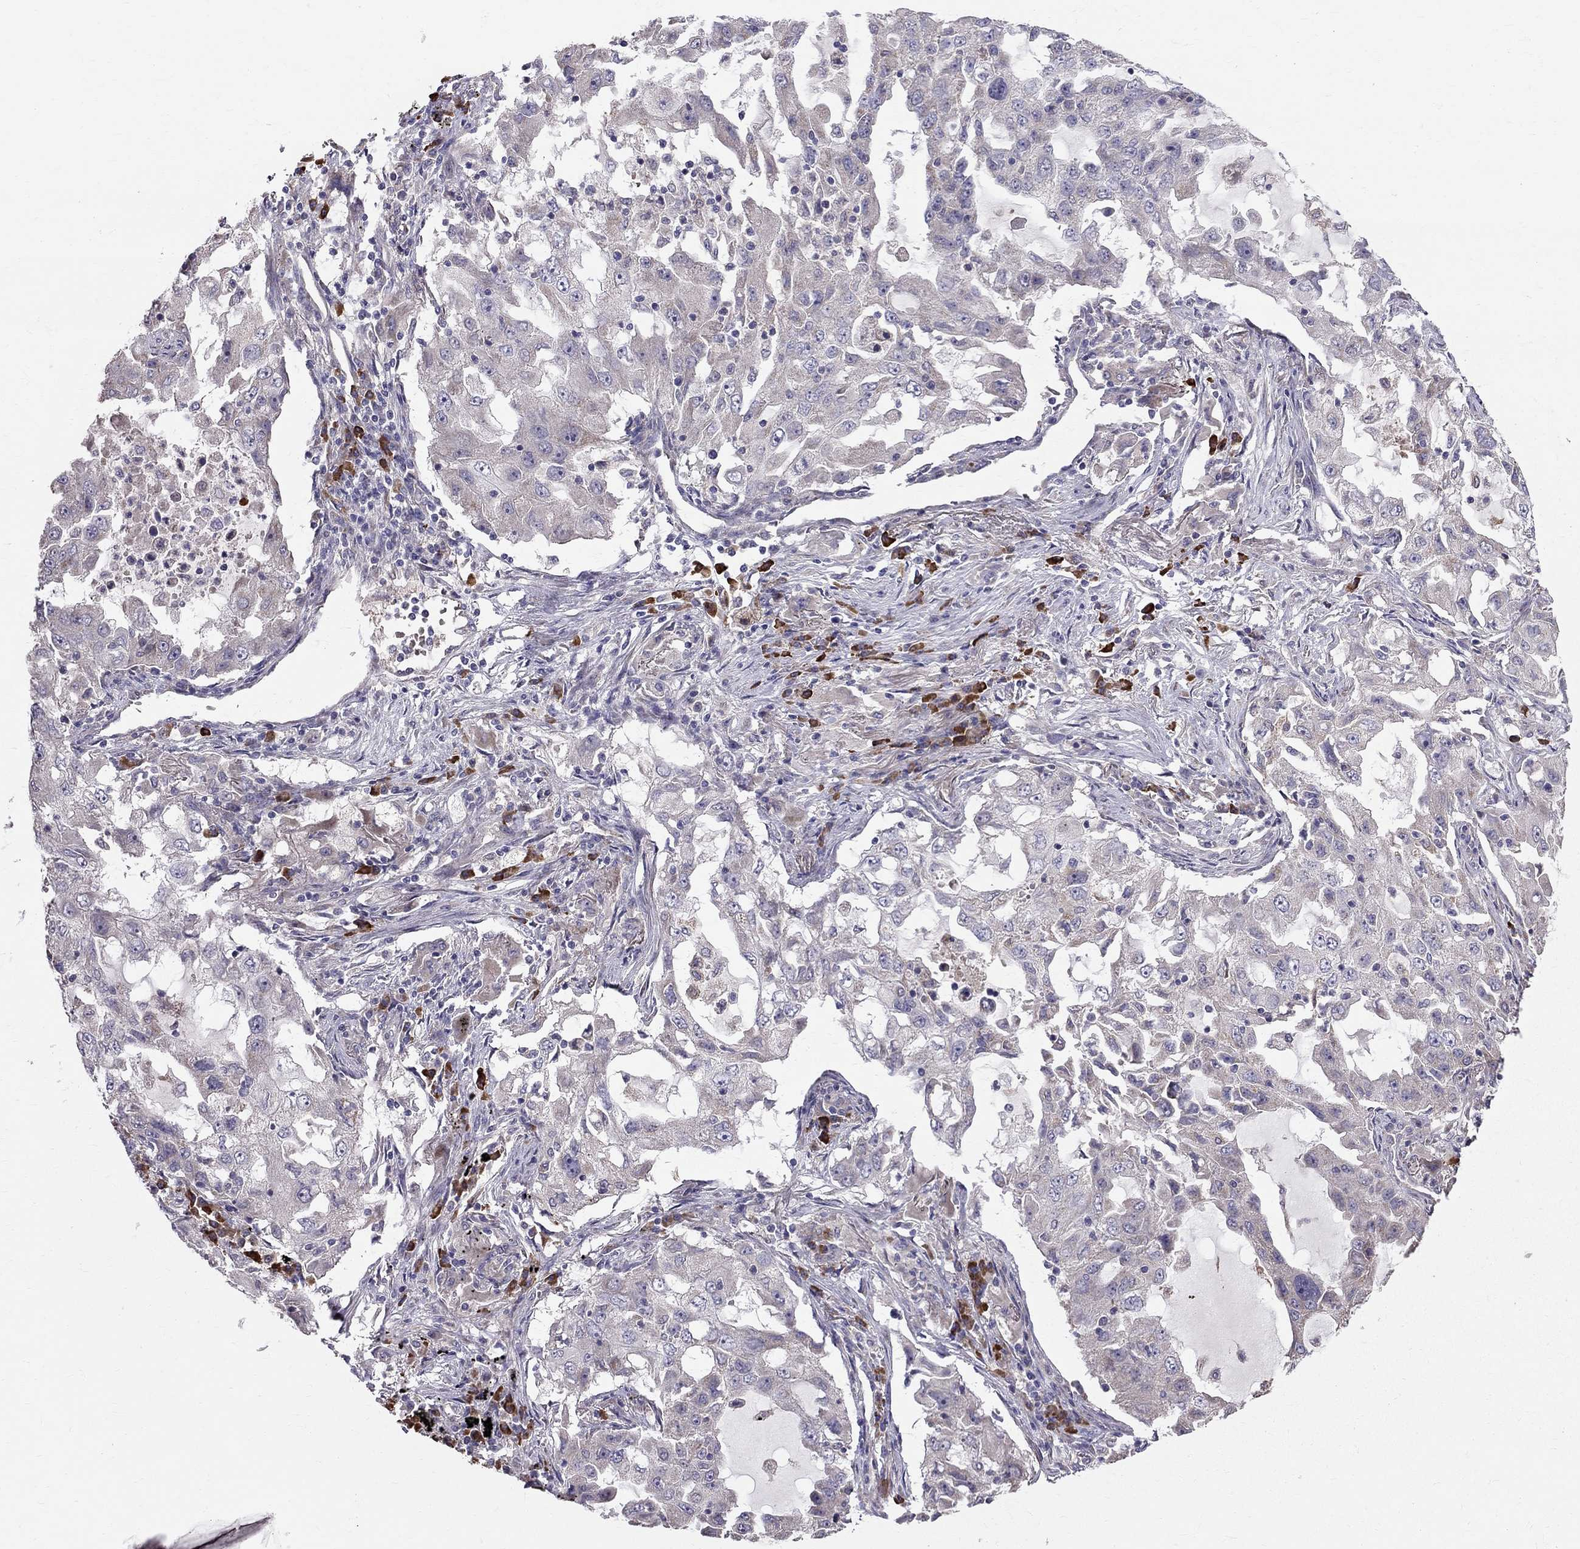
{"staining": {"intensity": "negative", "quantity": "none", "location": "none"}, "tissue": "lung cancer", "cell_type": "Tumor cells", "image_type": "cancer", "snomed": [{"axis": "morphology", "description": "Adenocarcinoma, NOS"}, {"axis": "topography", "description": "Lung"}], "caption": "Immunohistochemical staining of lung adenocarcinoma displays no significant expression in tumor cells.", "gene": "PIK3CG", "patient": {"sex": "female", "age": 61}}